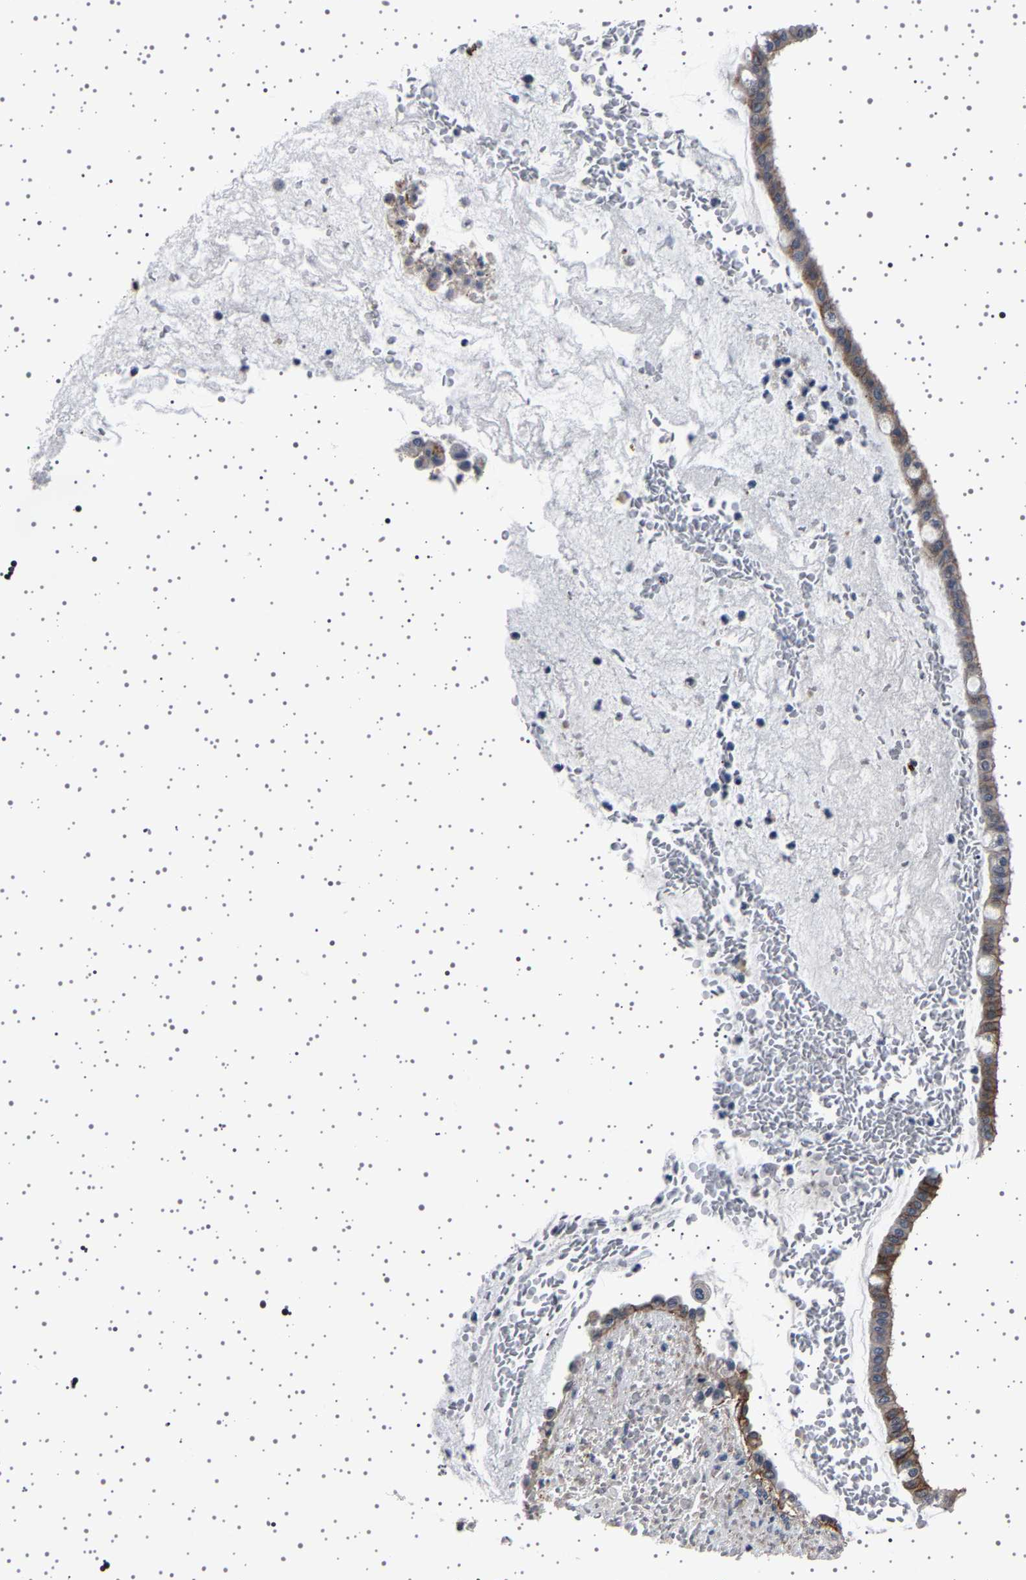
{"staining": {"intensity": "moderate", "quantity": "25%-75%", "location": "cytoplasmic/membranous"}, "tissue": "ovarian cancer", "cell_type": "Tumor cells", "image_type": "cancer", "snomed": [{"axis": "morphology", "description": "Cystadenocarcinoma, mucinous, NOS"}, {"axis": "topography", "description": "Ovary"}], "caption": "A high-resolution histopathology image shows IHC staining of ovarian cancer (mucinous cystadenocarcinoma), which exhibits moderate cytoplasmic/membranous positivity in about 25%-75% of tumor cells.", "gene": "PAK5", "patient": {"sex": "female", "age": 73}}